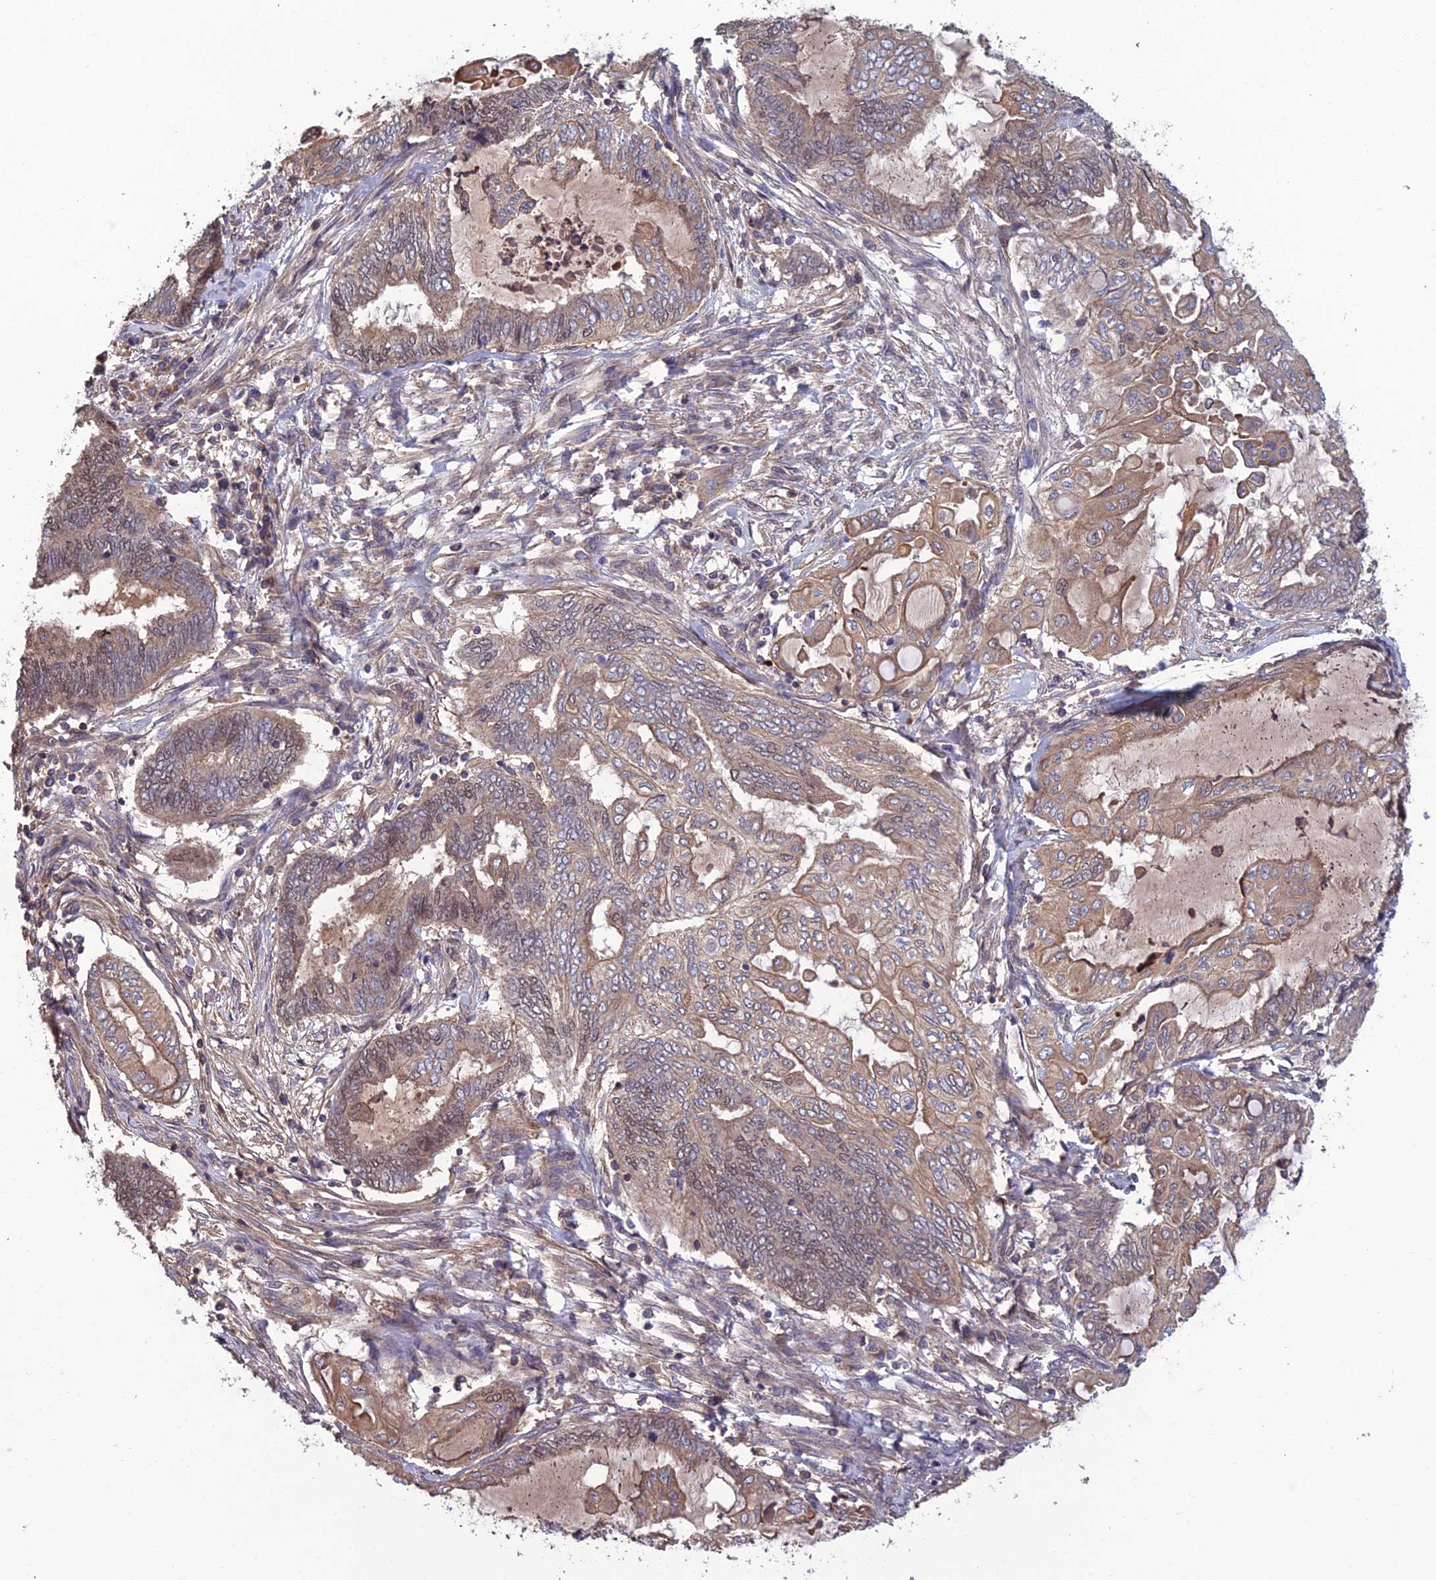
{"staining": {"intensity": "weak", "quantity": ">75%", "location": "cytoplasmic/membranous,nuclear"}, "tissue": "endometrial cancer", "cell_type": "Tumor cells", "image_type": "cancer", "snomed": [{"axis": "morphology", "description": "Adenocarcinoma, NOS"}, {"axis": "topography", "description": "Uterus"}, {"axis": "topography", "description": "Endometrium"}], "caption": "Endometrial cancer (adenocarcinoma) stained with IHC exhibits weak cytoplasmic/membranous and nuclear staining in approximately >75% of tumor cells.", "gene": "GALR2", "patient": {"sex": "female", "age": 70}}